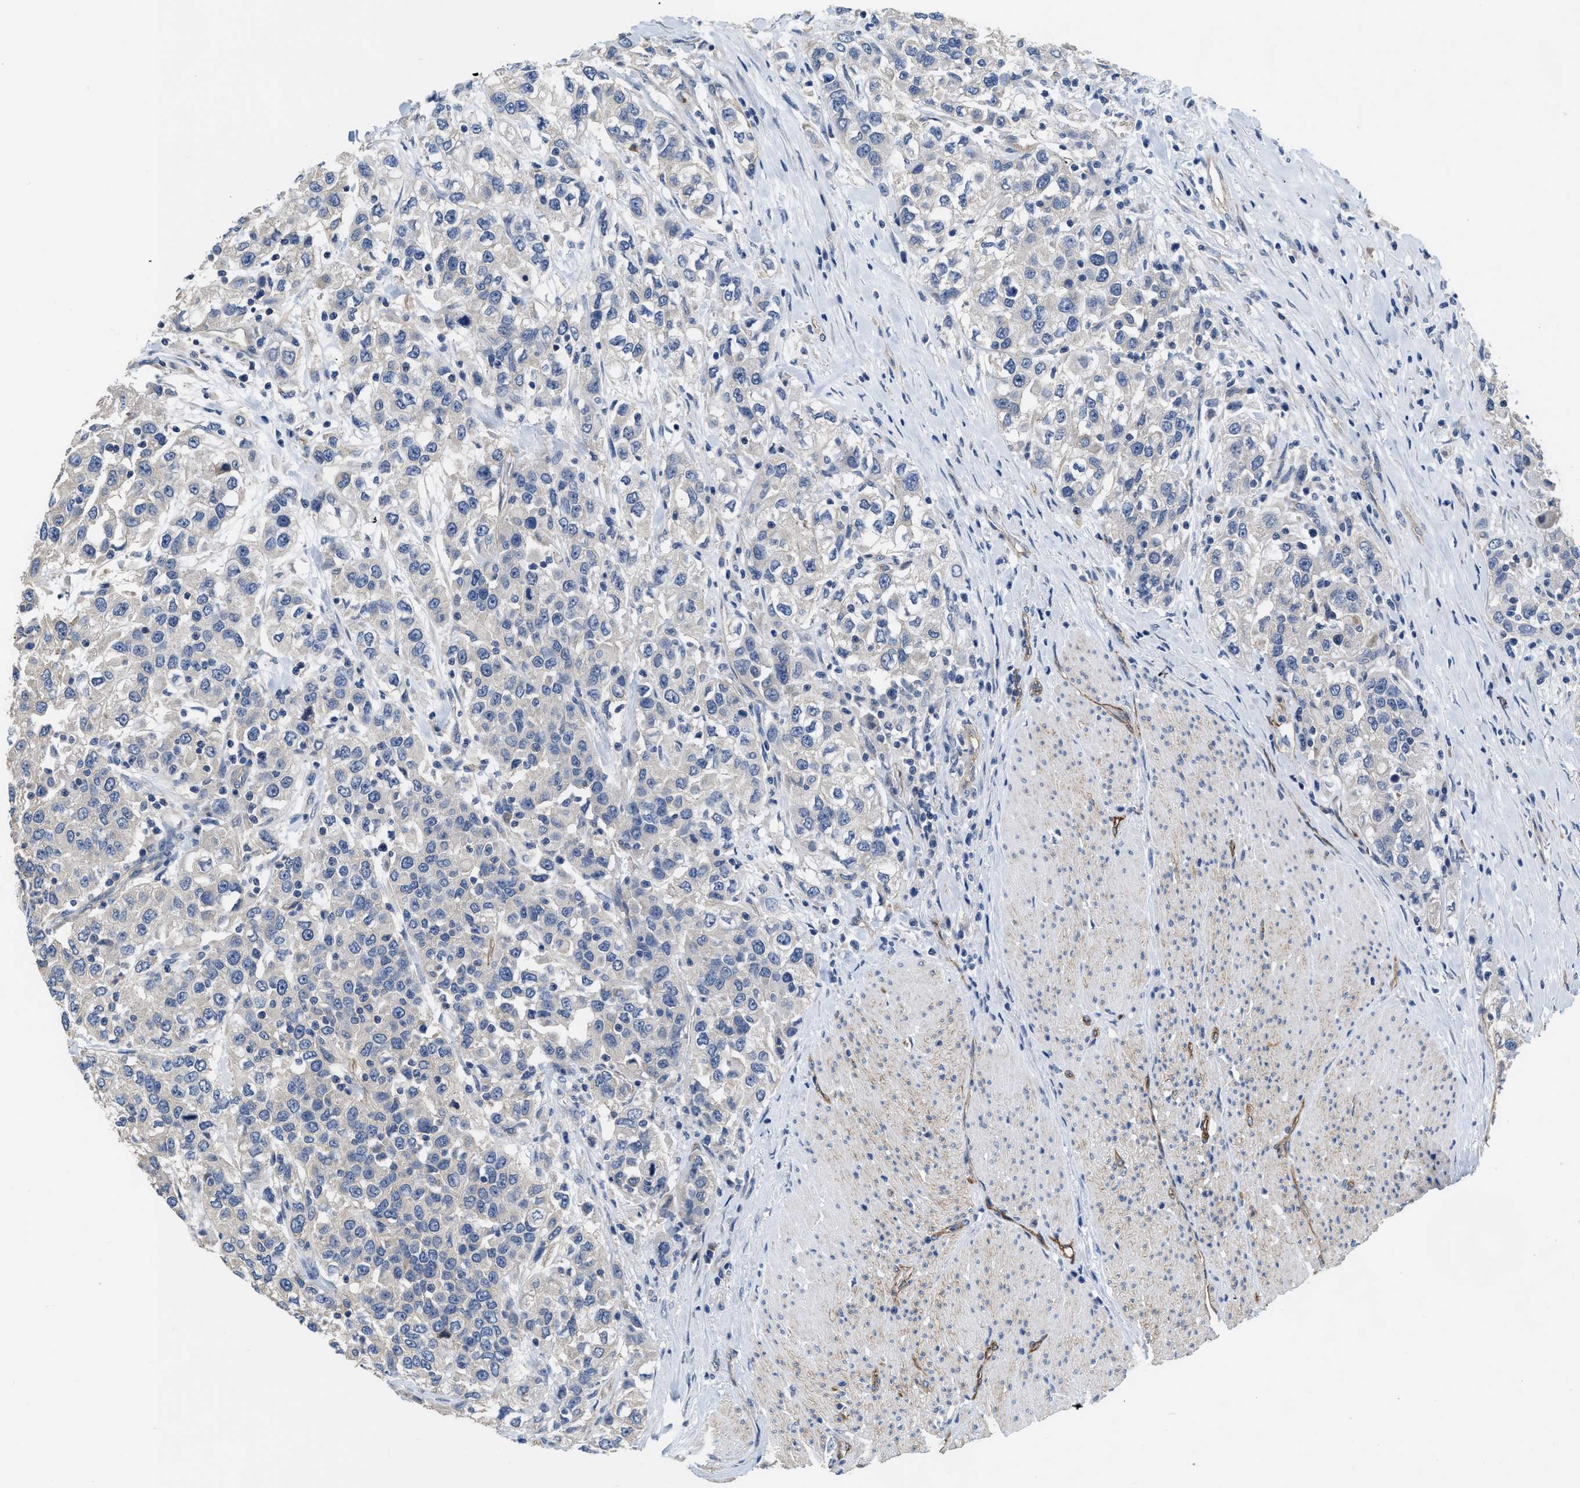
{"staining": {"intensity": "negative", "quantity": "none", "location": "none"}, "tissue": "urothelial cancer", "cell_type": "Tumor cells", "image_type": "cancer", "snomed": [{"axis": "morphology", "description": "Urothelial carcinoma, High grade"}, {"axis": "topography", "description": "Urinary bladder"}], "caption": "A histopathology image of urothelial cancer stained for a protein shows no brown staining in tumor cells. (IHC, brightfield microscopy, high magnification).", "gene": "C22orf42", "patient": {"sex": "female", "age": 80}}